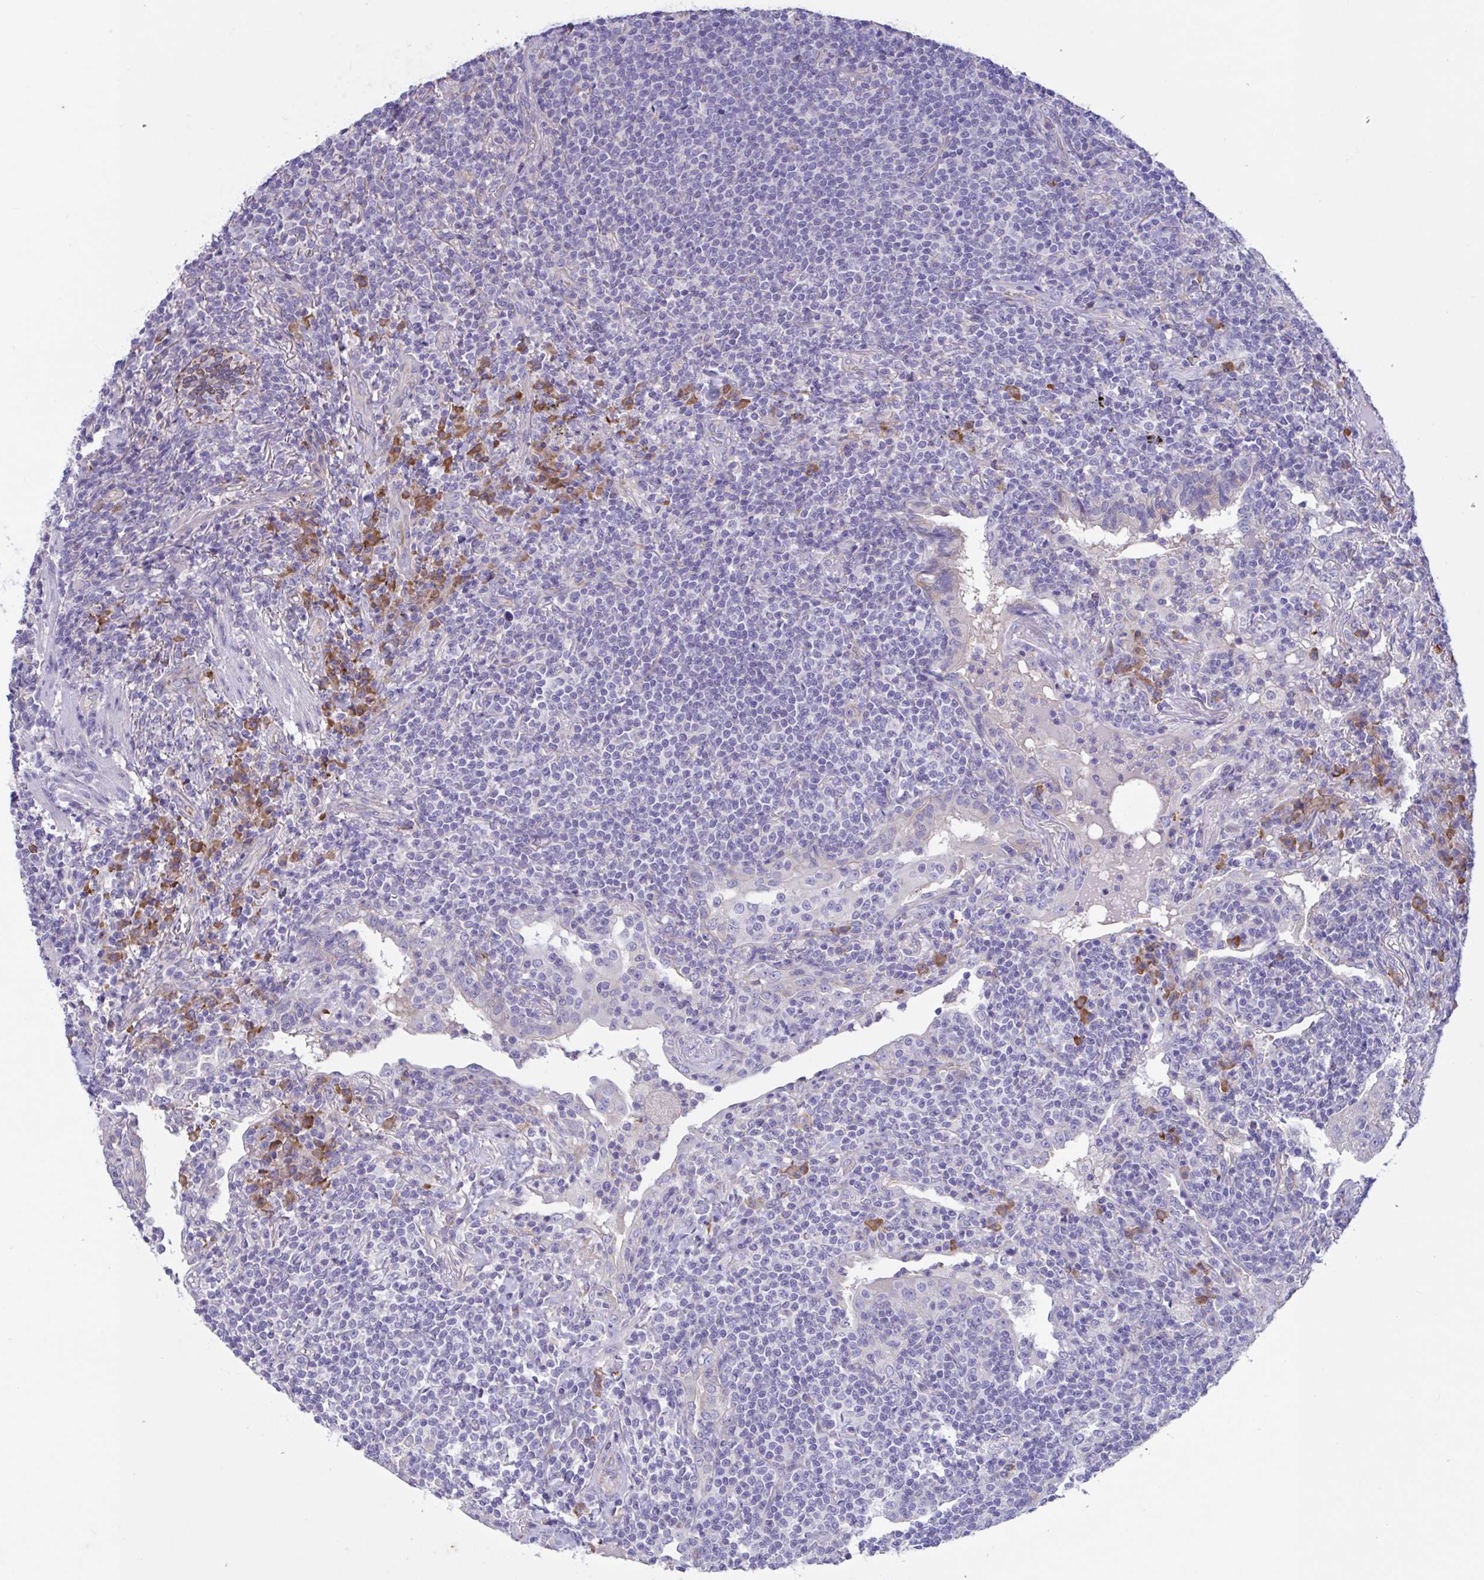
{"staining": {"intensity": "negative", "quantity": "none", "location": "none"}, "tissue": "lymphoma", "cell_type": "Tumor cells", "image_type": "cancer", "snomed": [{"axis": "morphology", "description": "Malignant lymphoma, non-Hodgkin's type, Low grade"}, {"axis": "topography", "description": "Lung"}], "caption": "Immunohistochemistry (IHC) histopathology image of human malignant lymphoma, non-Hodgkin's type (low-grade) stained for a protein (brown), which shows no expression in tumor cells. (Immunohistochemistry, brightfield microscopy, high magnification).", "gene": "SLC66A1", "patient": {"sex": "female", "age": 71}}